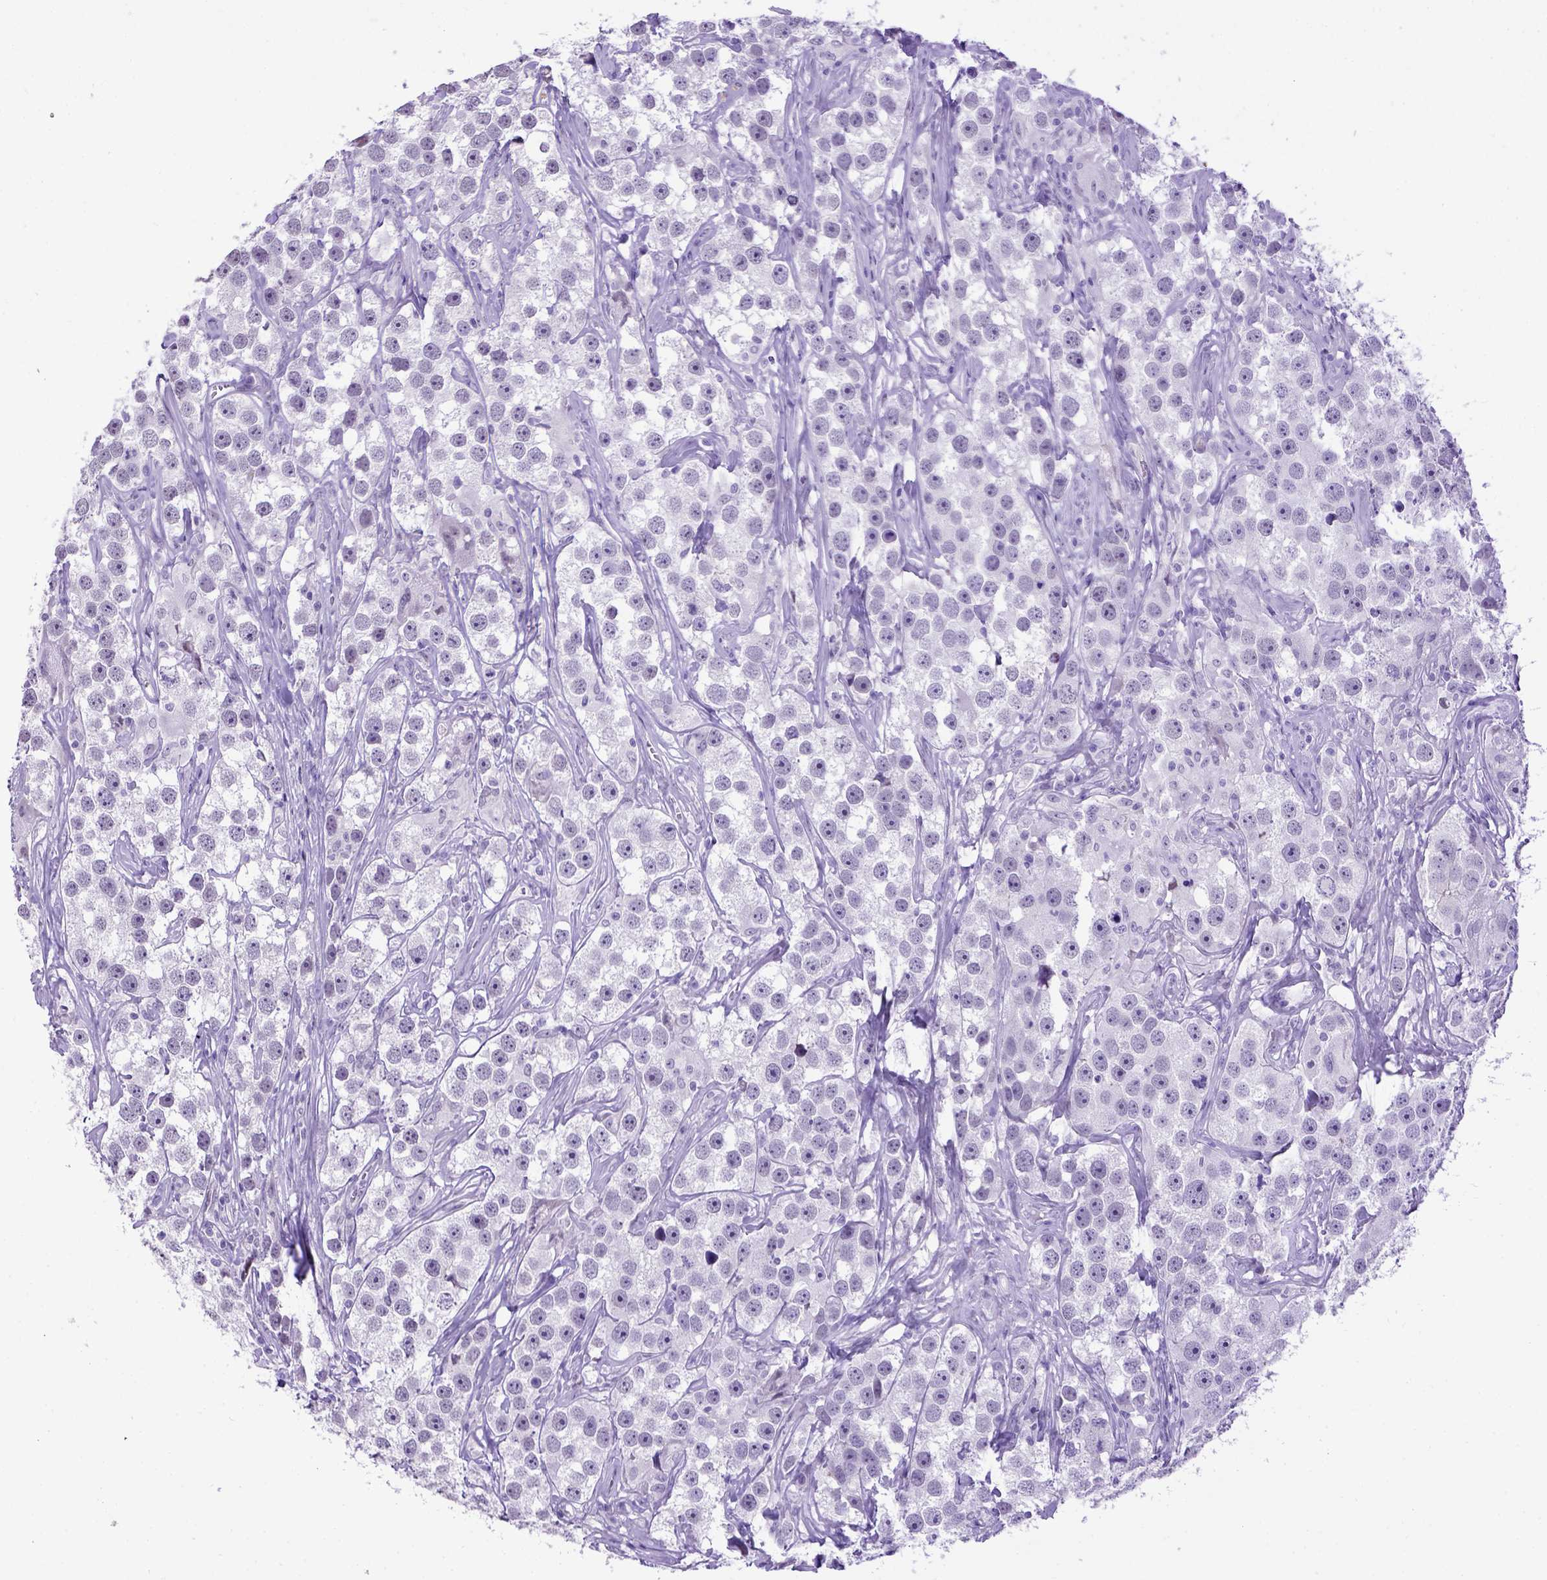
{"staining": {"intensity": "negative", "quantity": "none", "location": "none"}, "tissue": "testis cancer", "cell_type": "Tumor cells", "image_type": "cancer", "snomed": [{"axis": "morphology", "description": "Seminoma, NOS"}, {"axis": "topography", "description": "Testis"}], "caption": "Immunohistochemistry (IHC) image of neoplastic tissue: testis cancer stained with DAB (3,3'-diaminobenzidine) displays no significant protein expression in tumor cells.", "gene": "ADAM12", "patient": {"sex": "male", "age": 49}}